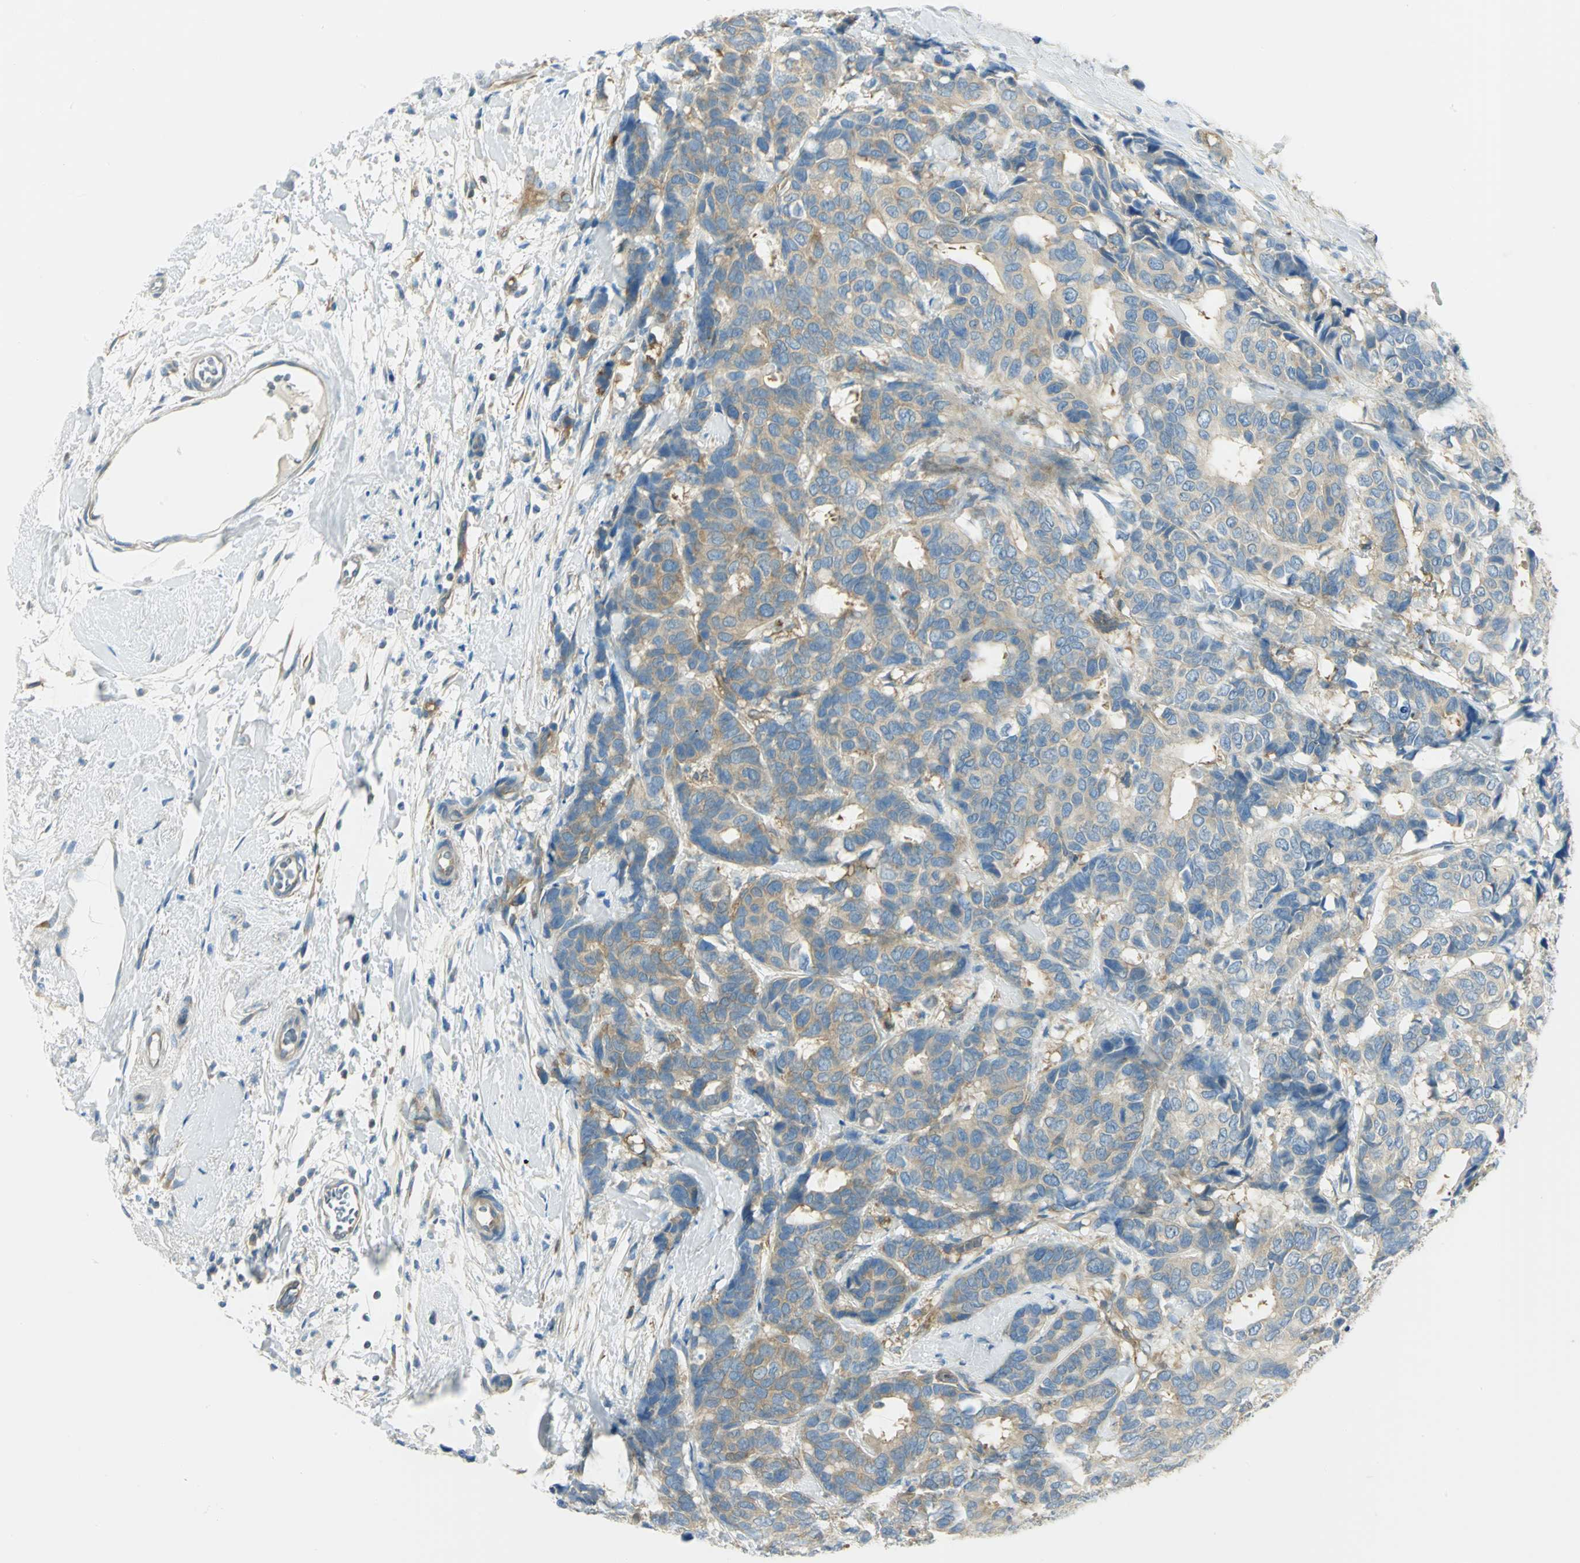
{"staining": {"intensity": "moderate", "quantity": ">75%", "location": "cytoplasmic/membranous"}, "tissue": "breast cancer", "cell_type": "Tumor cells", "image_type": "cancer", "snomed": [{"axis": "morphology", "description": "Duct carcinoma"}, {"axis": "topography", "description": "Breast"}], "caption": "Immunohistochemical staining of human breast invasive ductal carcinoma exhibits moderate cytoplasmic/membranous protein positivity in about >75% of tumor cells.", "gene": "TSC22D2", "patient": {"sex": "female", "age": 87}}